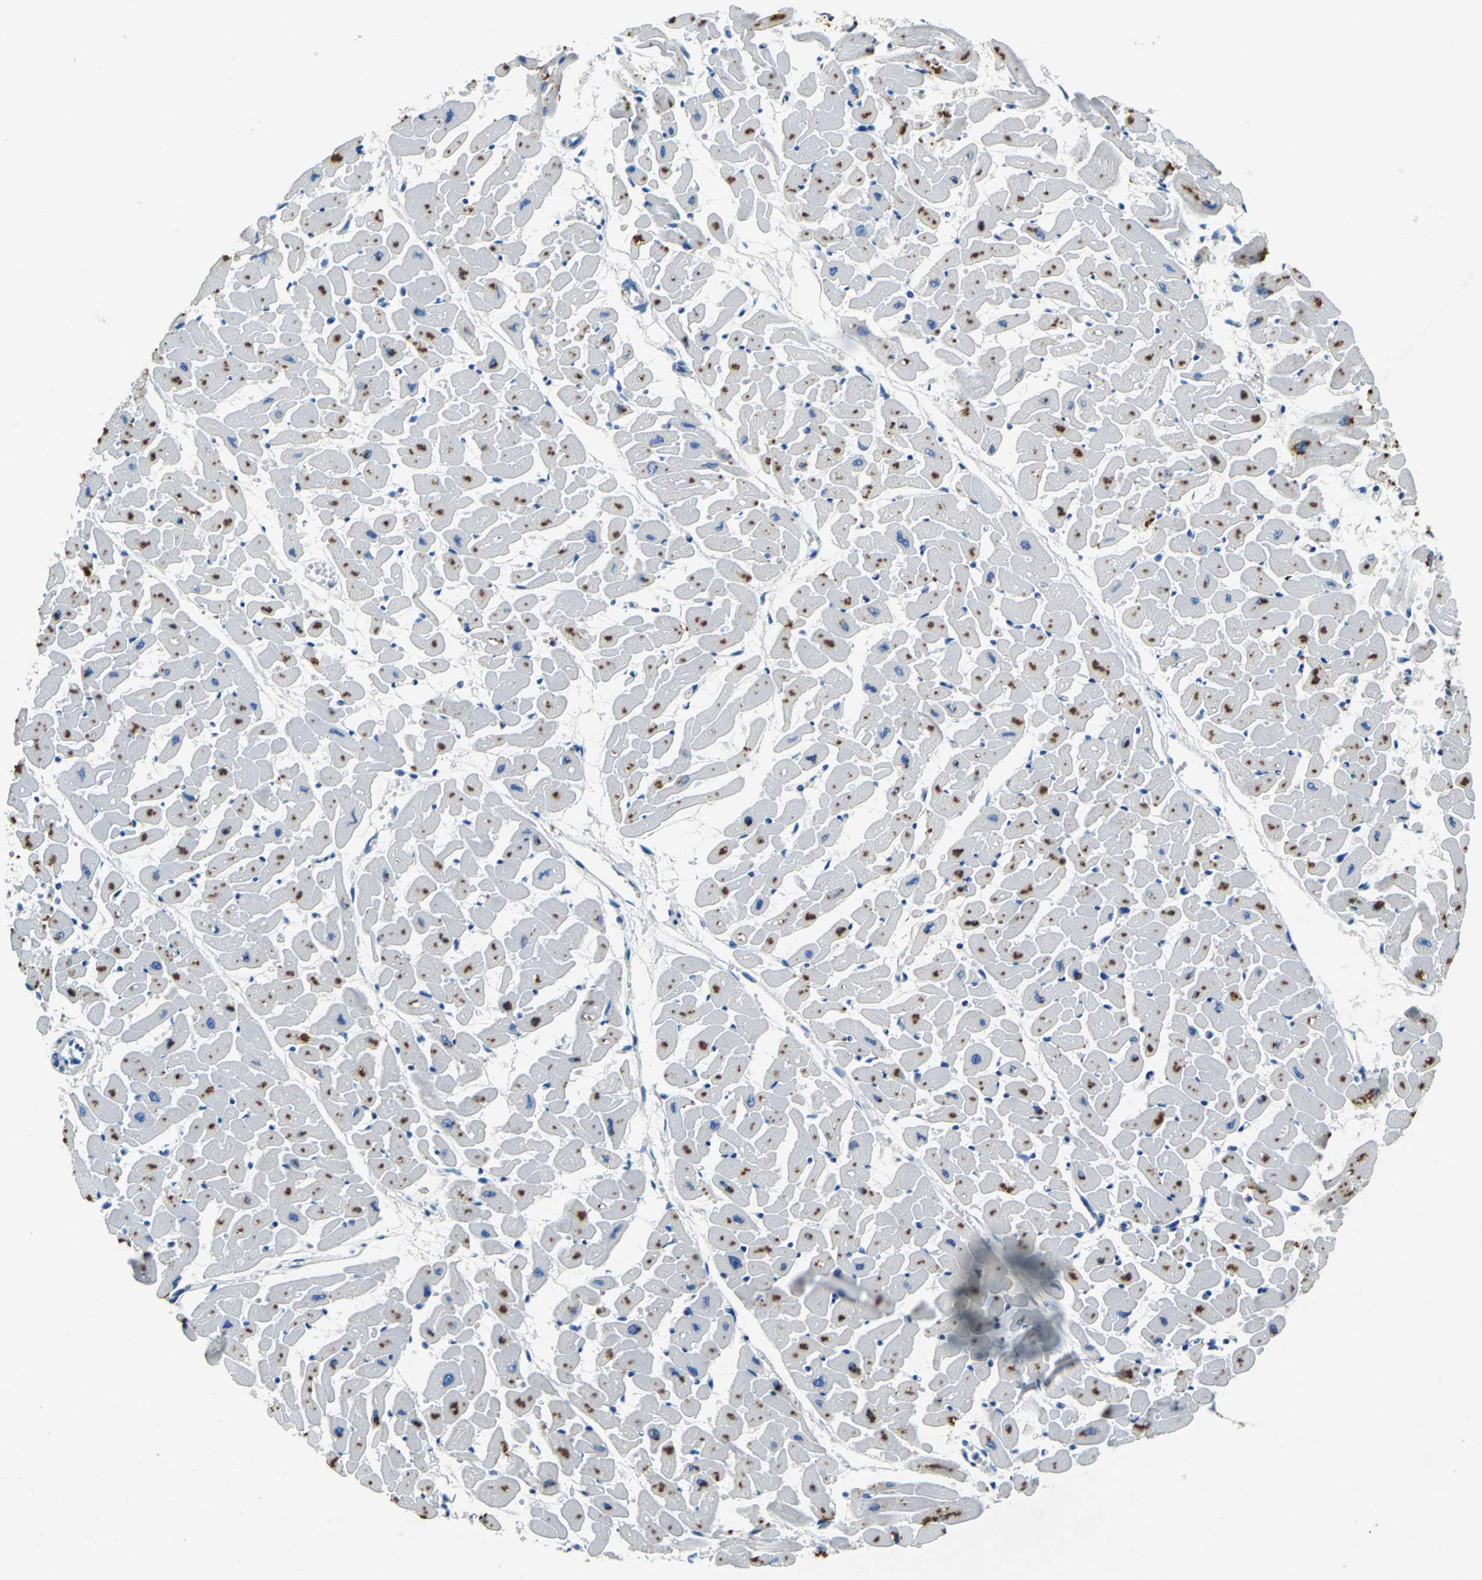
{"staining": {"intensity": "moderate", "quantity": "25%-75%", "location": "cytoplasmic/membranous"}, "tissue": "heart muscle", "cell_type": "Cardiomyocytes", "image_type": "normal", "snomed": [{"axis": "morphology", "description": "Normal tissue, NOS"}, {"axis": "topography", "description": "Heart"}], "caption": "There is medium levels of moderate cytoplasmic/membranous positivity in cardiomyocytes of normal heart muscle, as demonstrated by immunohistochemical staining (brown color).", "gene": "TEX264", "patient": {"sex": "female", "age": 19}}